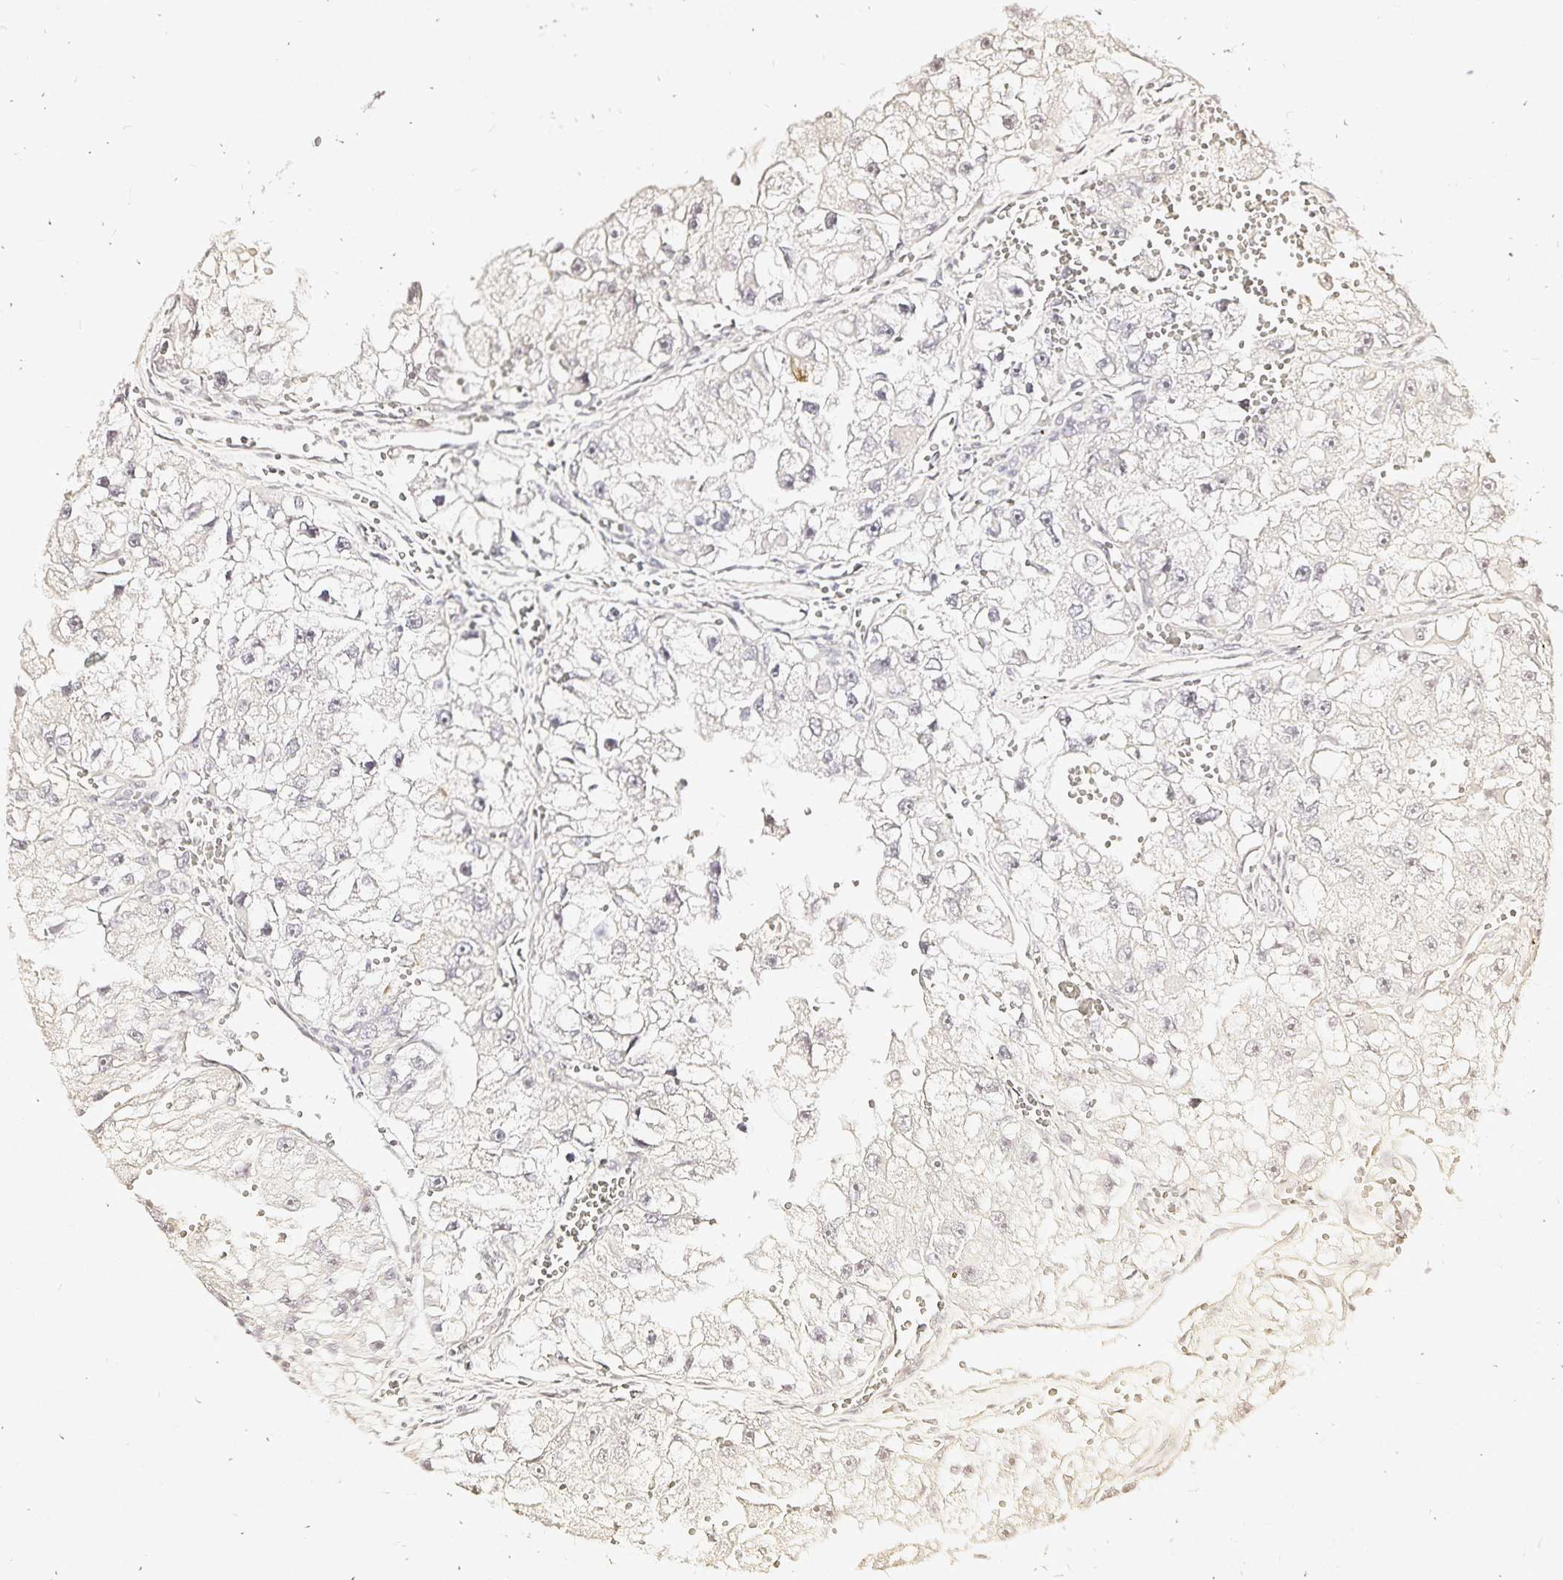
{"staining": {"intensity": "negative", "quantity": "none", "location": "none"}, "tissue": "renal cancer", "cell_type": "Tumor cells", "image_type": "cancer", "snomed": [{"axis": "morphology", "description": "Adenocarcinoma, NOS"}, {"axis": "topography", "description": "Kidney"}], "caption": "This is an immunohistochemistry histopathology image of renal cancer (adenocarcinoma). There is no positivity in tumor cells.", "gene": "SLC5A1", "patient": {"sex": "male", "age": 63}}